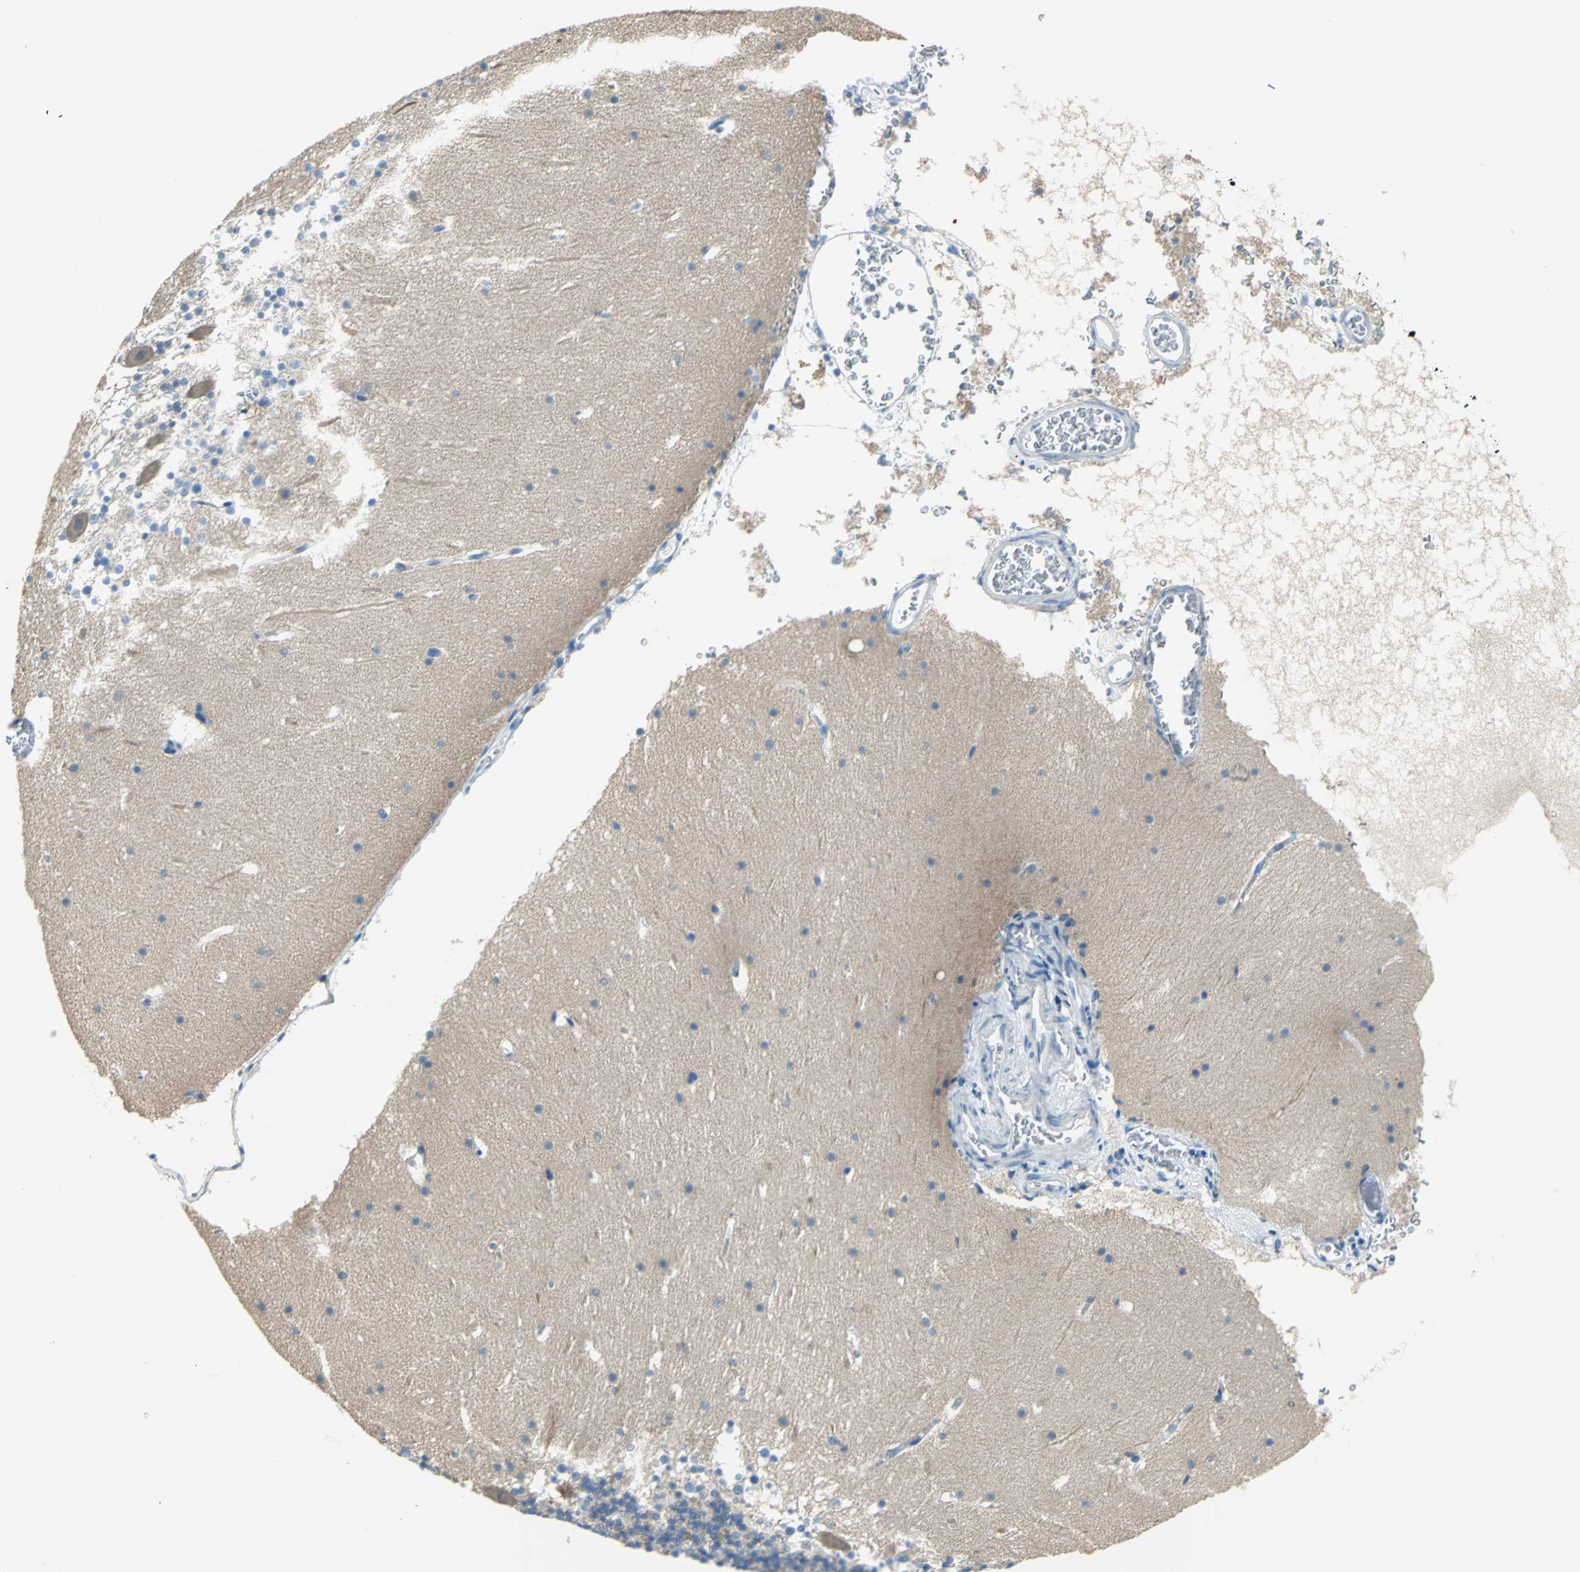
{"staining": {"intensity": "weak", "quantity": "25%-75%", "location": "cytoplasmic/membranous"}, "tissue": "cerebellum", "cell_type": "Cells in granular layer", "image_type": "normal", "snomed": [{"axis": "morphology", "description": "Normal tissue, NOS"}, {"axis": "topography", "description": "Cerebellum"}], "caption": "Protein staining of normal cerebellum displays weak cytoplasmic/membranous expression in approximately 25%-75% of cells in granular layer. The staining was performed using DAB (3,3'-diaminobenzidine) to visualize the protein expression in brown, while the nuclei were stained in blue with hematoxylin (Magnification: 20x).", "gene": "MUC4", "patient": {"sex": "male", "age": 45}}